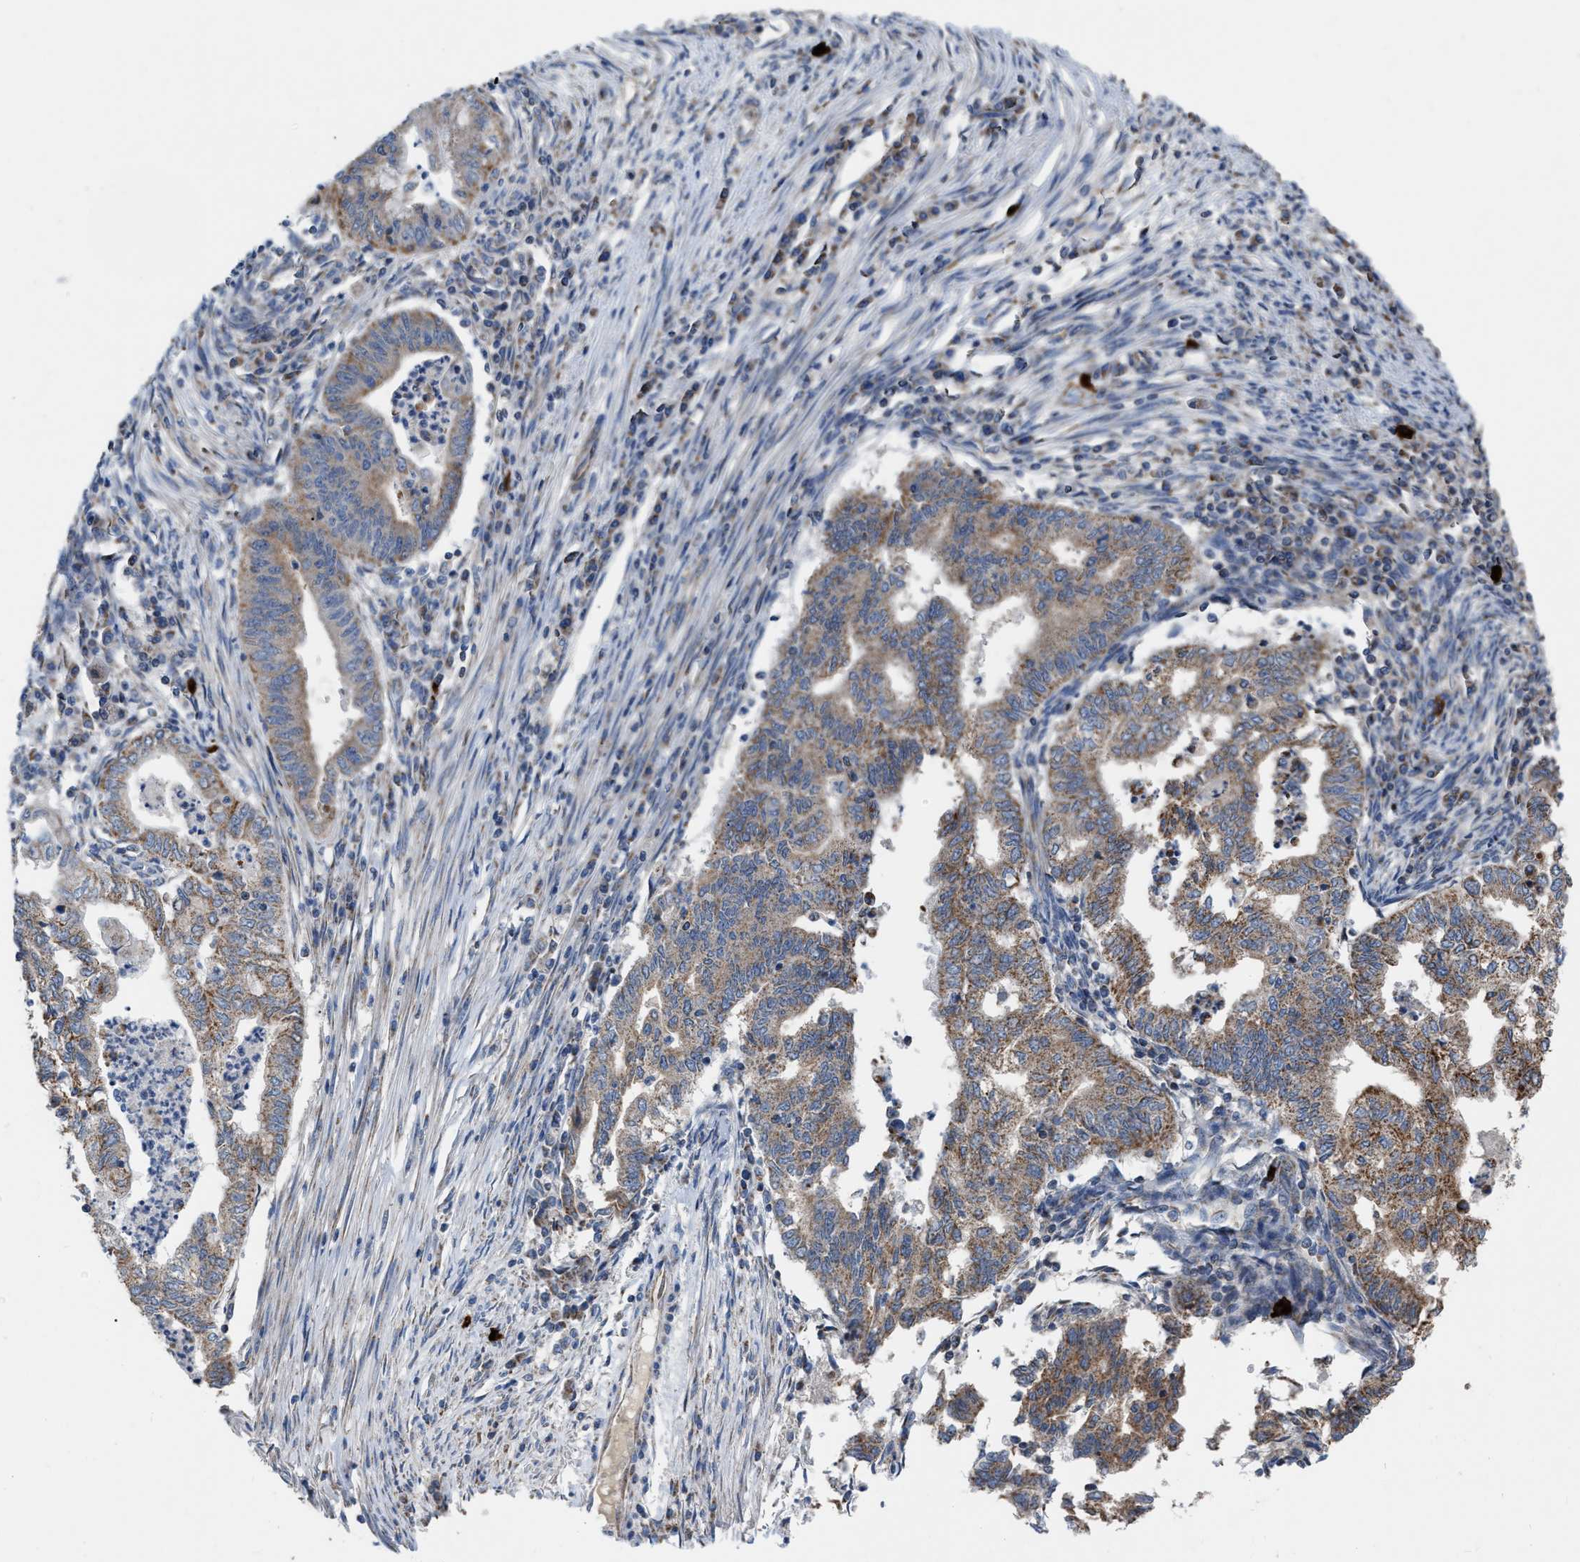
{"staining": {"intensity": "moderate", "quantity": ">75%", "location": "cytoplasmic/membranous"}, "tissue": "endometrial cancer", "cell_type": "Tumor cells", "image_type": "cancer", "snomed": [{"axis": "morphology", "description": "Polyp, NOS"}, {"axis": "morphology", "description": "Adenocarcinoma, NOS"}, {"axis": "morphology", "description": "Adenoma, NOS"}, {"axis": "topography", "description": "Endometrium"}], "caption": "Immunohistochemical staining of human endometrial adenoma displays medium levels of moderate cytoplasmic/membranous expression in approximately >75% of tumor cells. (Brightfield microscopy of DAB IHC at high magnification).", "gene": "DDX56", "patient": {"sex": "female", "age": 79}}